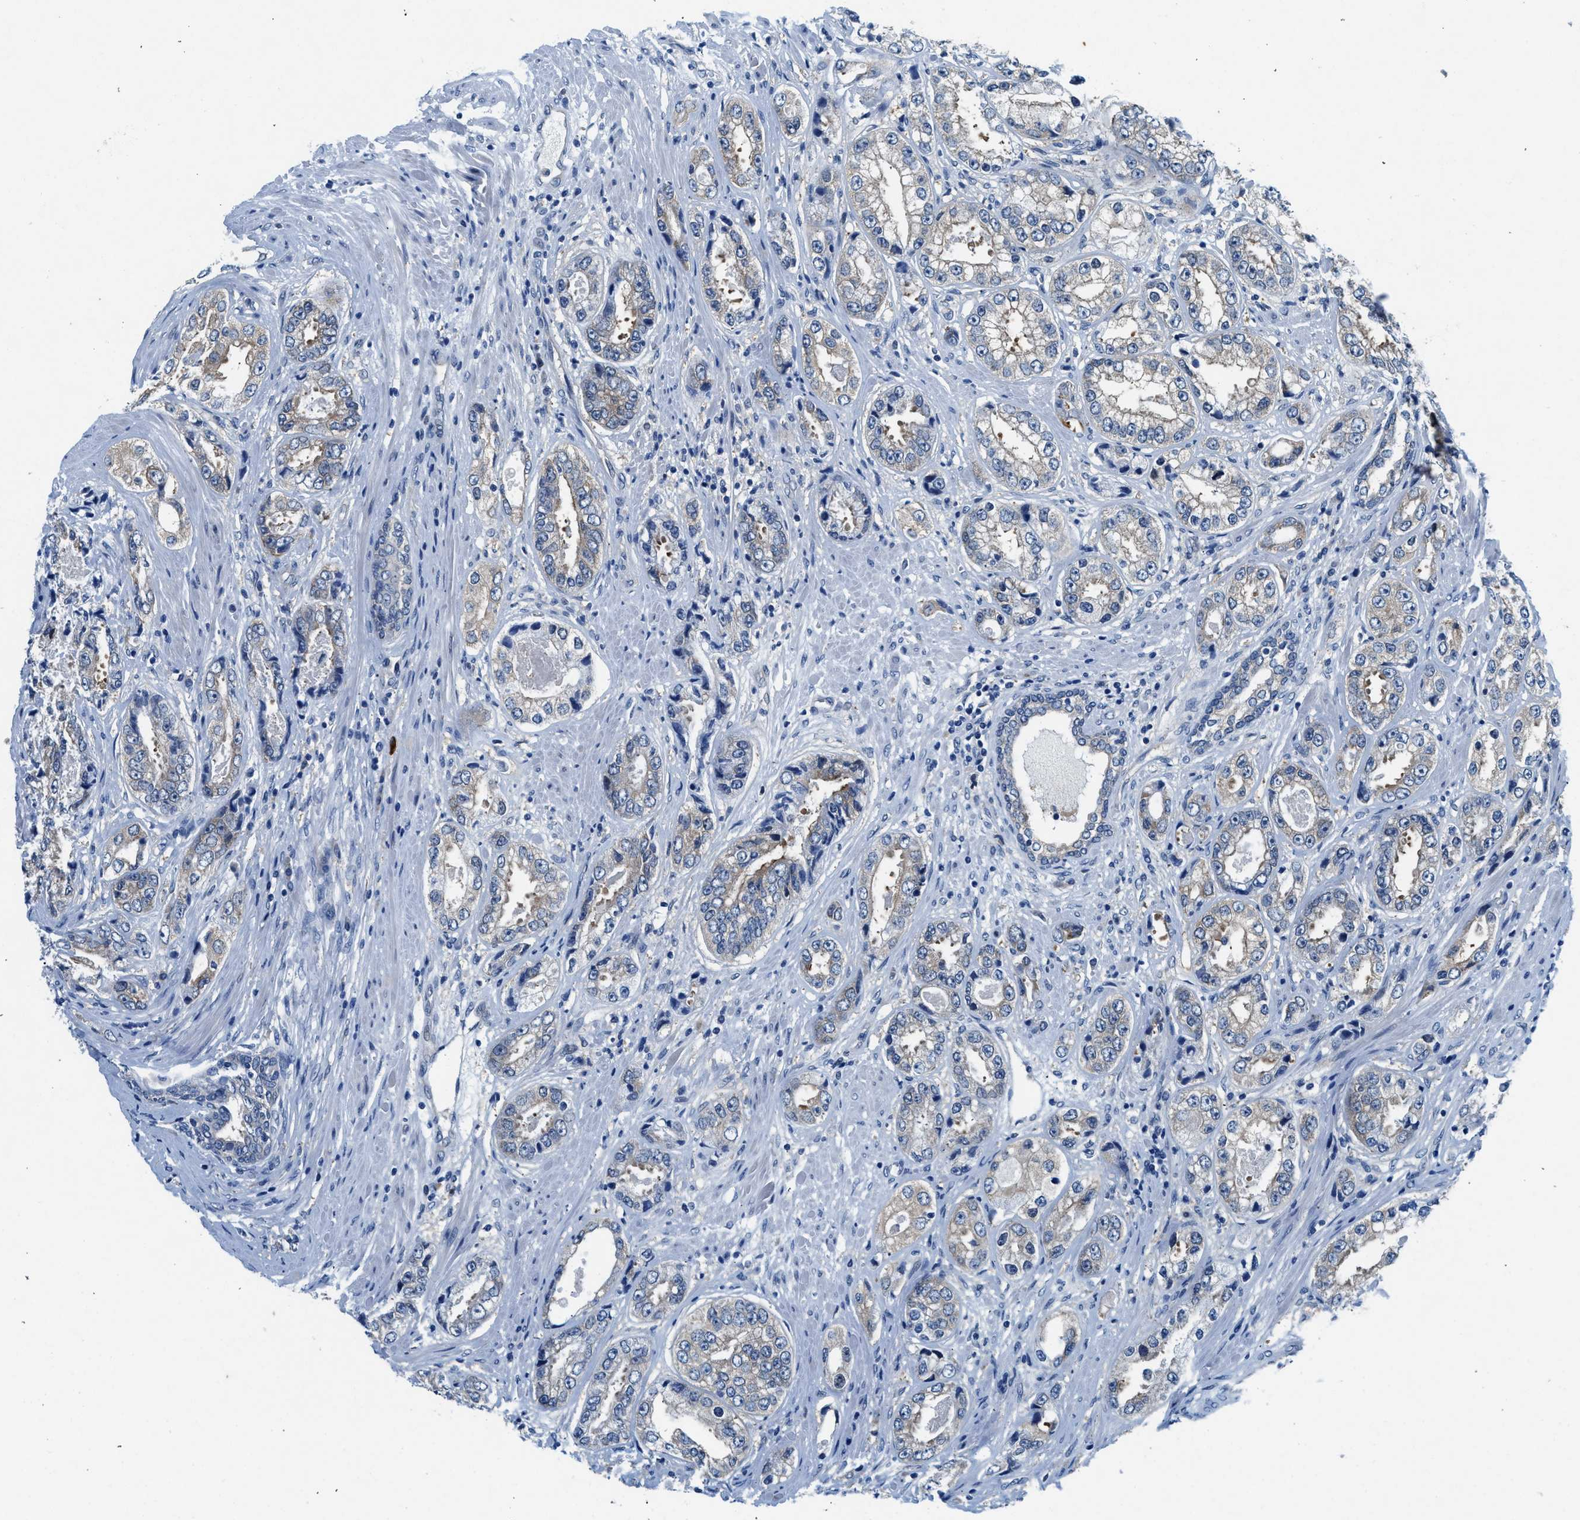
{"staining": {"intensity": "negative", "quantity": "none", "location": "none"}, "tissue": "prostate cancer", "cell_type": "Tumor cells", "image_type": "cancer", "snomed": [{"axis": "morphology", "description": "Adenocarcinoma, High grade"}, {"axis": "topography", "description": "Prostate"}], "caption": "Immunohistochemical staining of human prostate cancer (high-grade adenocarcinoma) demonstrates no significant positivity in tumor cells.", "gene": "COPS2", "patient": {"sex": "male", "age": 61}}